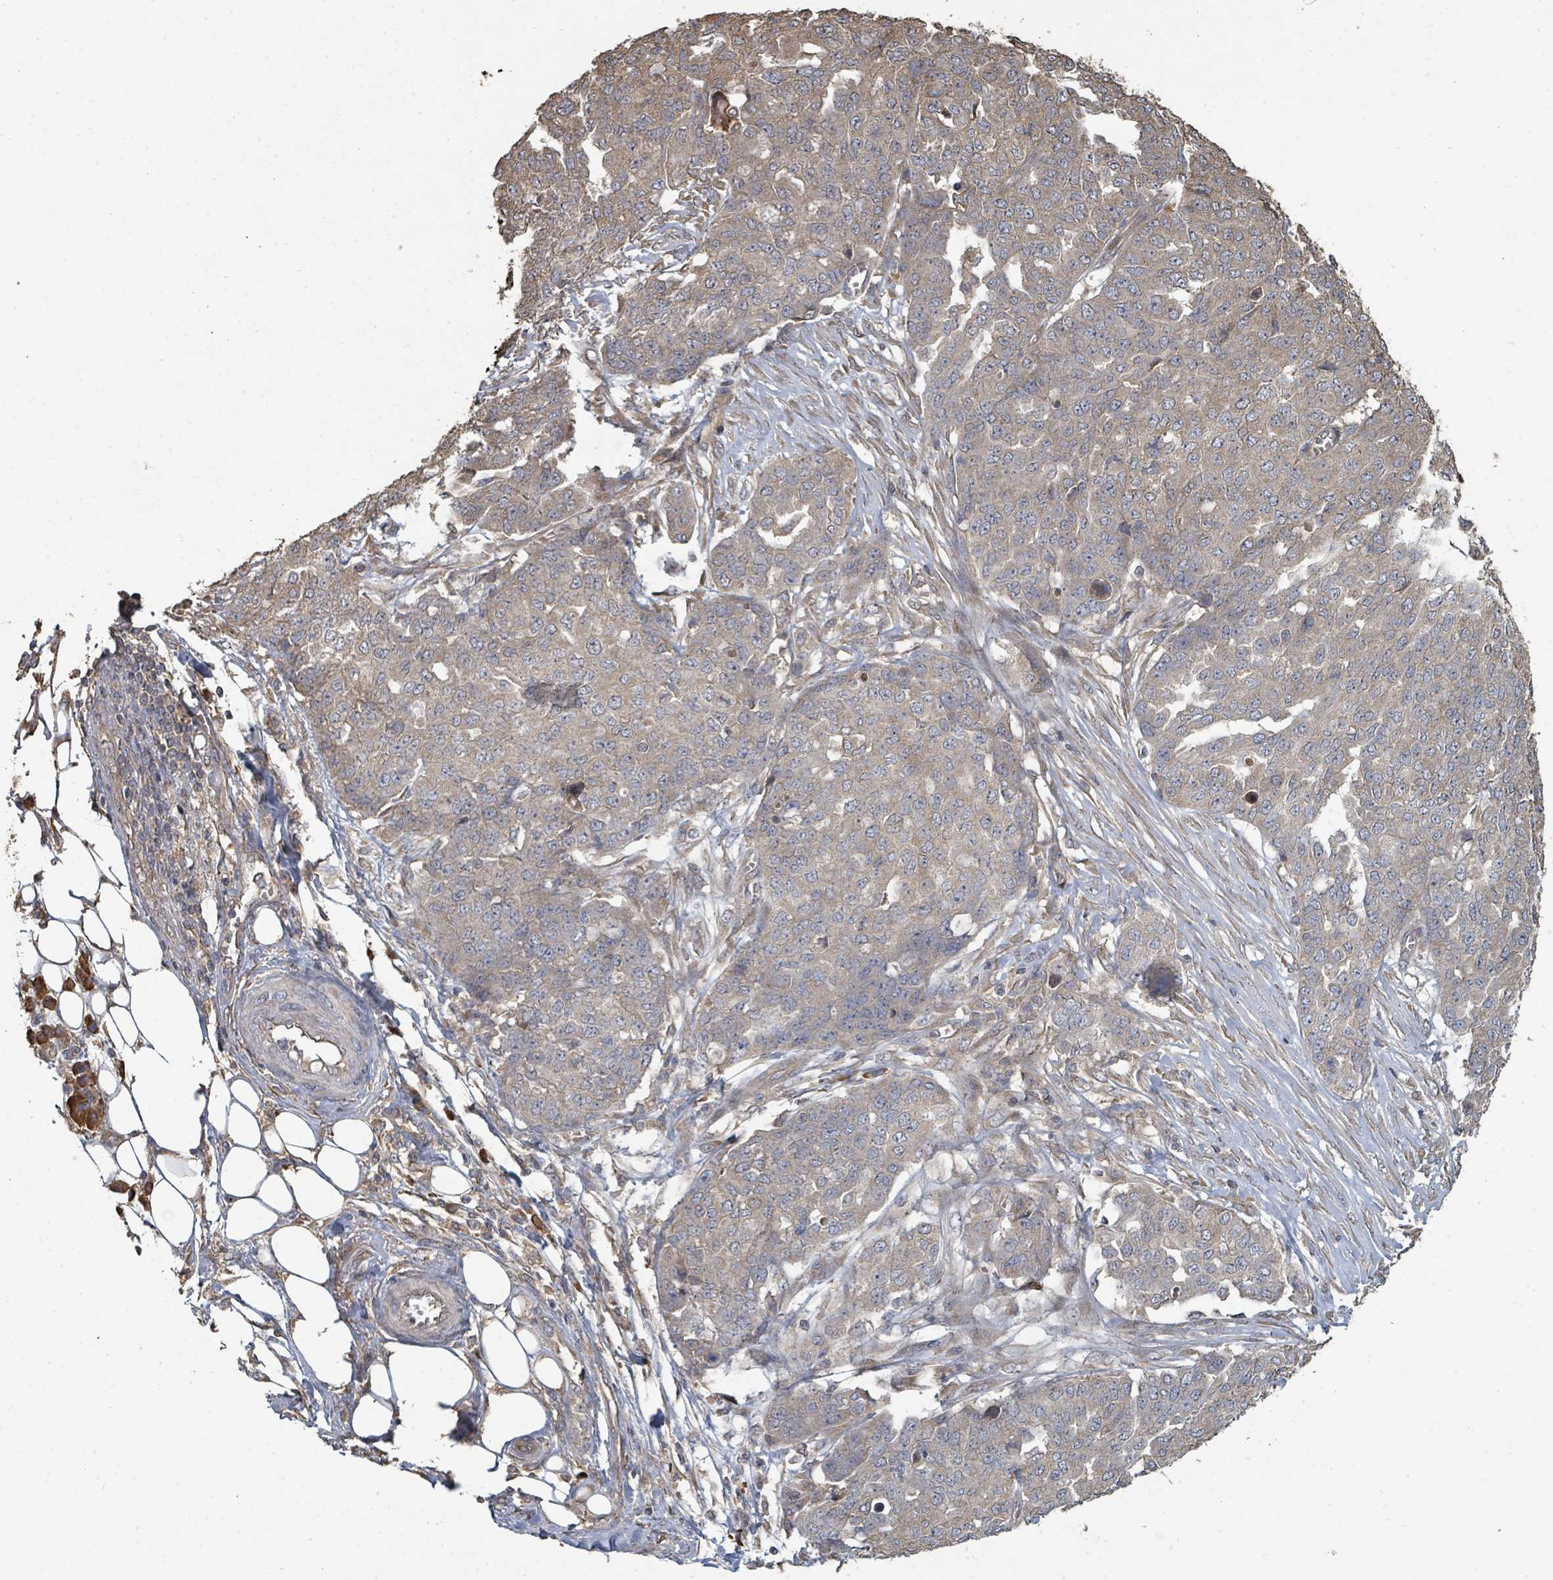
{"staining": {"intensity": "moderate", "quantity": "25%-75%", "location": "cytoplasmic/membranous"}, "tissue": "ovarian cancer", "cell_type": "Tumor cells", "image_type": "cancer", "snomed": [{"axis": "morphology", "description": "Cystadenocarcinoma, serous, NOS"}, {"axis": "topography", "description": "Soft tissue"}, {"axis": "topography", "description": "Ovary"}], "caption": "Ovarian serous cystadenocarcinoma stained for a protein exhibits moderate cytoplasmic/membranous positivity in tumor cells. (DAB IHC with brightfield microscopy, high magnification).", "gene": "WDFY1", "patient": {"sex": "female", "age": 57}}